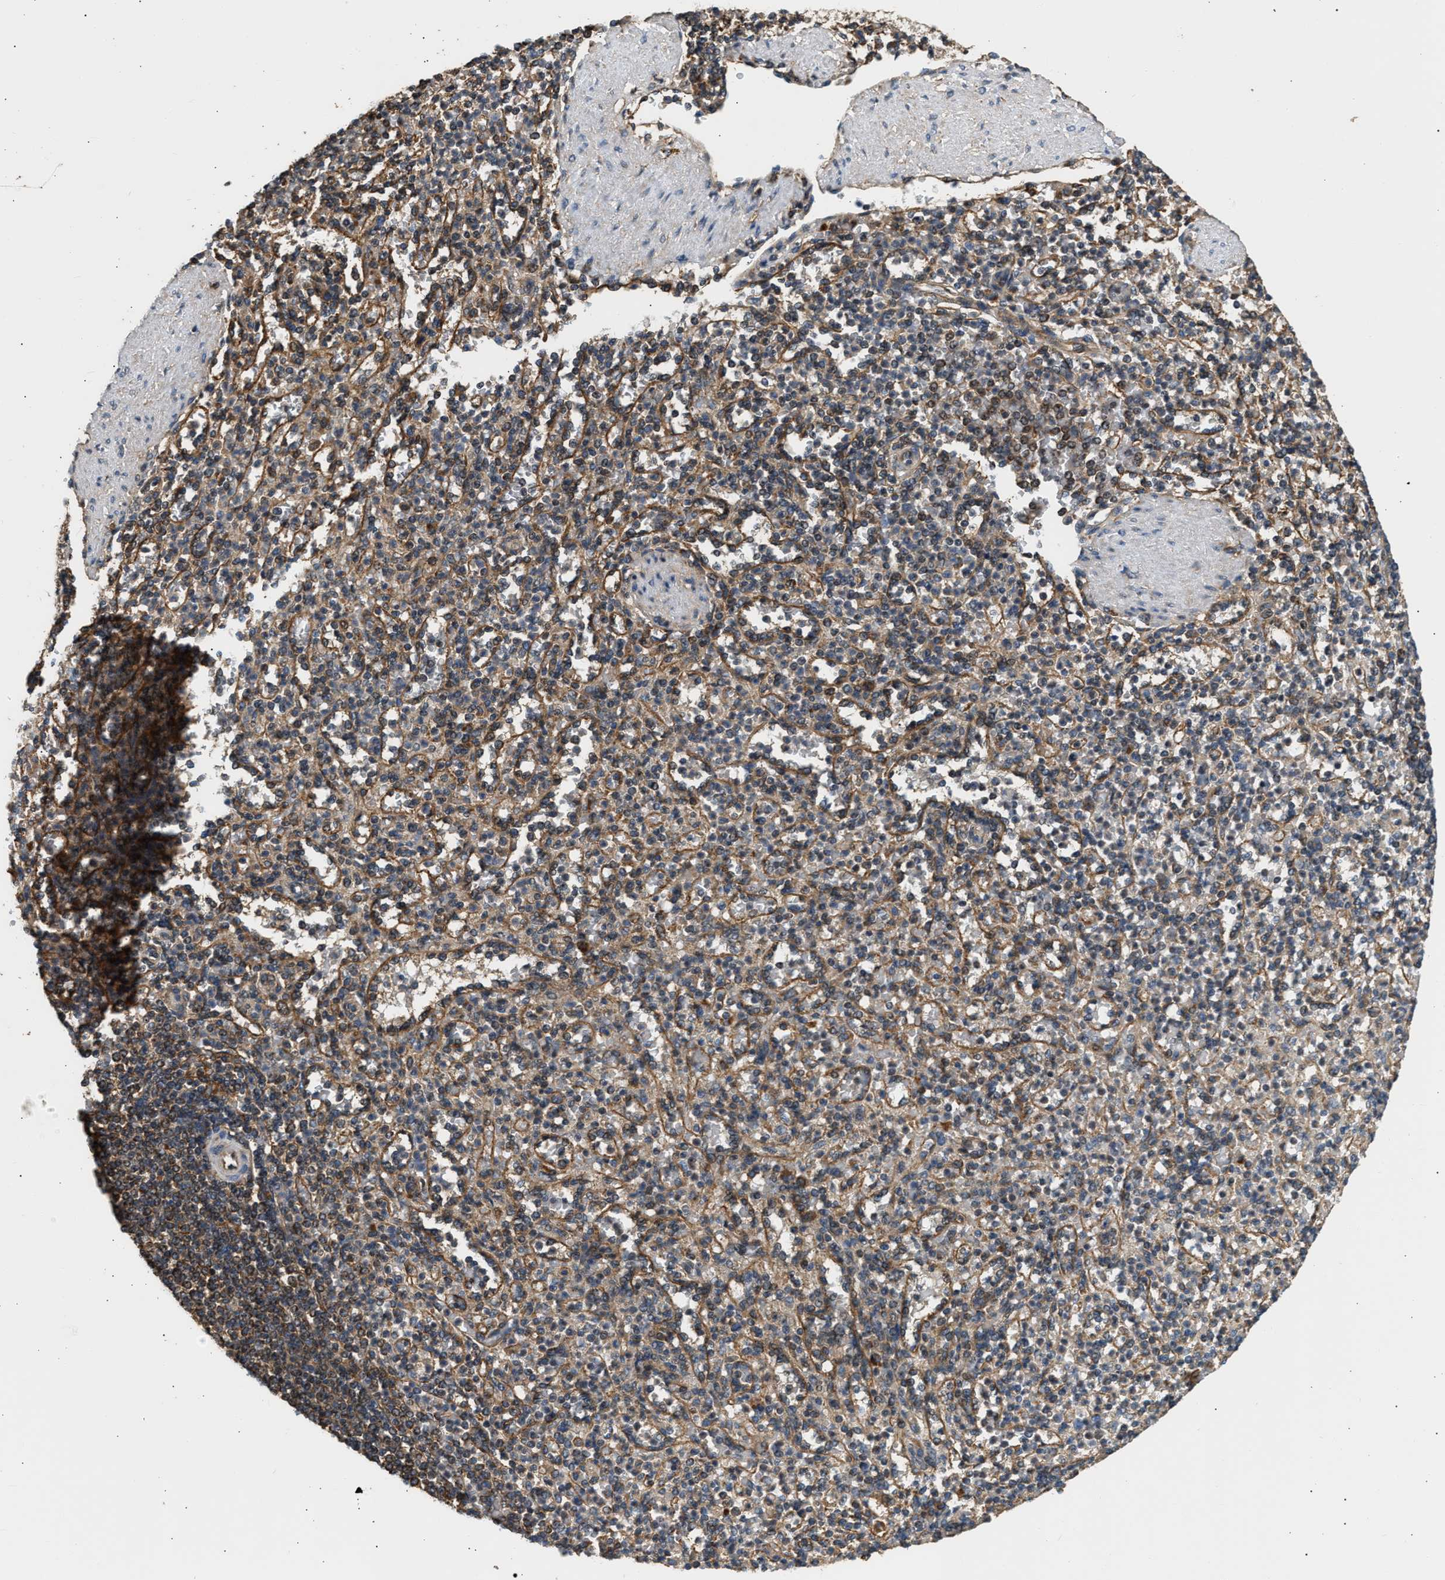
{"staining": {"intensity": "moderate", "quantity": ">75%", "location": "cytoplasmic/membranous"}, "tissue": "spleen", "cell_type": "Cells in red pulp", "image_type": "normal", "snomed": [{"axis": "morphology", "description": "Normal tissue, NOS"}, {"axis": "topography", "description": "Spleen"}], "caption": "IHC of unremarkable spleen exhibits medium levels of moderate cytoplasmic/membranous staining in about >75% of cells in red pulp. (Brightfield microscopy of DAB IHC at high magnification).", "gene": "DUSP14", "patient": {"sex": "female", "age": 74}}